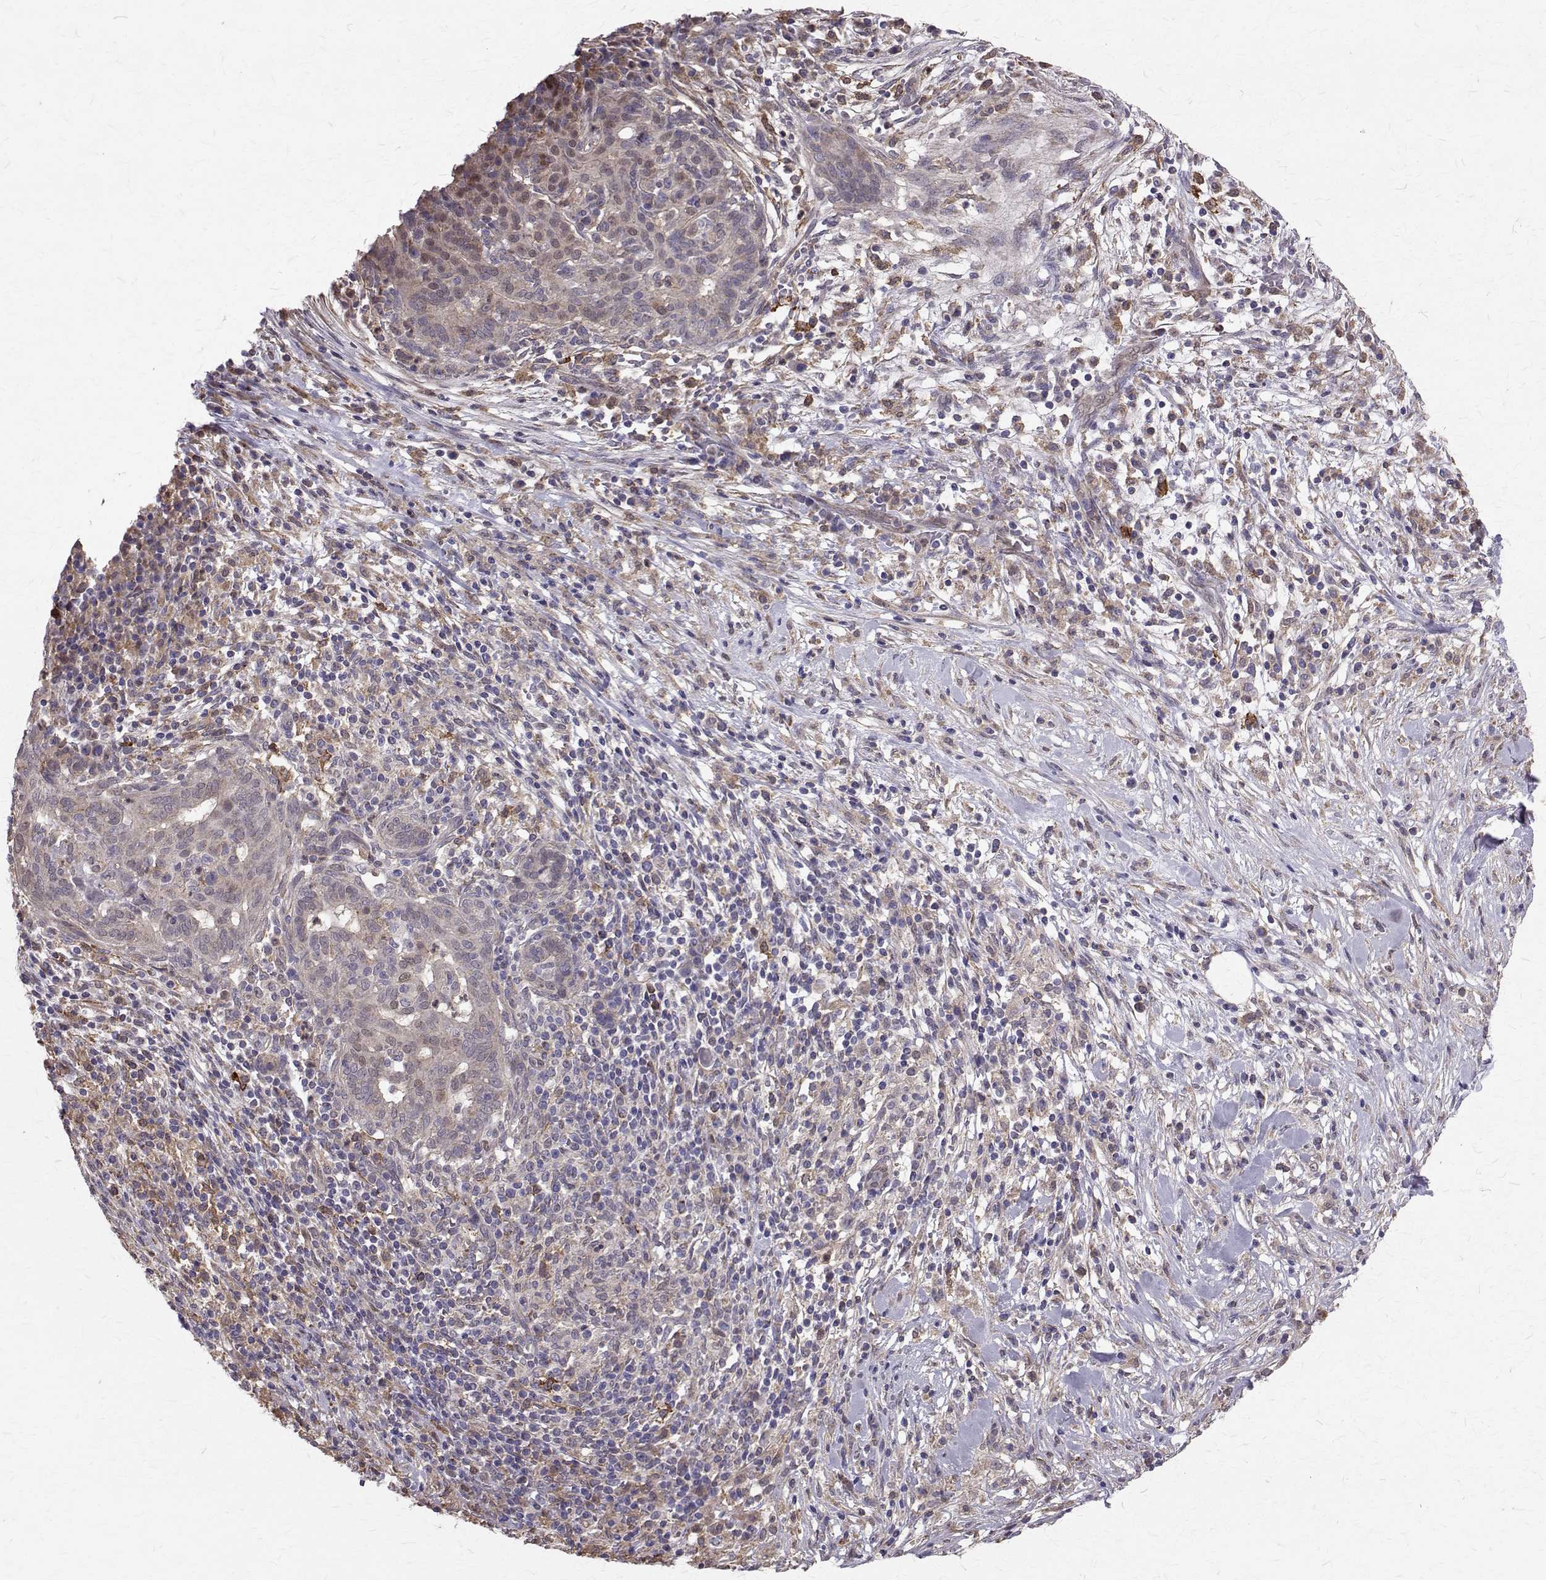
{"staining": {"intensity": "negative", "quantity": "none", "location": "none"}, "tissue": "pancreatic cancer", "cell_type": "Tumor cells", "image_type": "cancer", "snomed": [{"axis": "morphology", "description": "Adenocarcinoma, NOS"}, {"axis": "topography", "description": "Pancreas"}], "caption": "DAB immunohistochemical staining of pancreatic adenocarcinoma demonstrates no significant staining in tumor cells.", "gene": "CCDC89", "patient": {"sex": "male", "age": 44}}